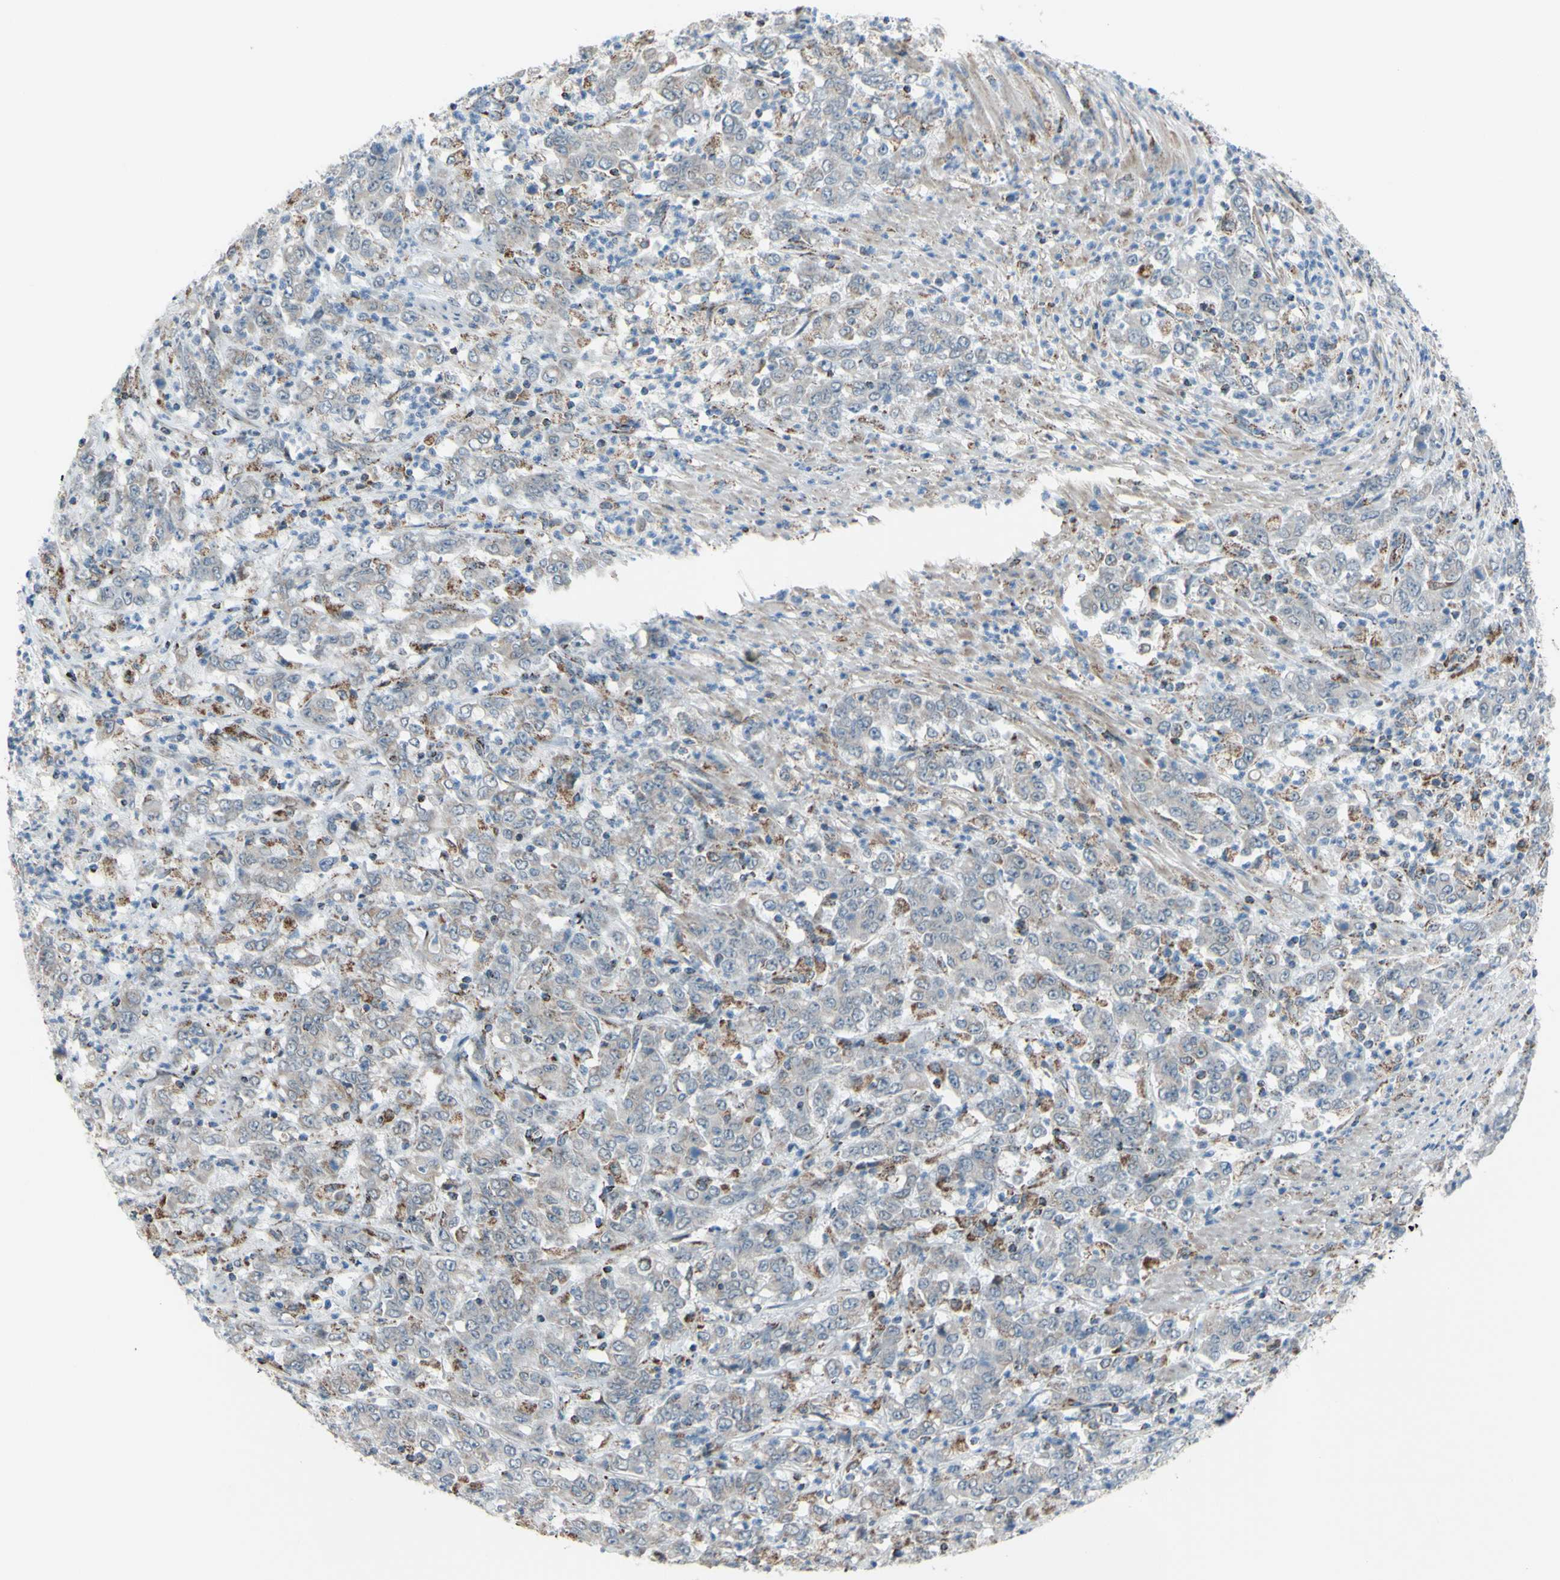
{"staining": {"intensity": "weak", "quantity": "<25%", "location": "cytoplasmic/membranous"}, "tissue": "stomach cancer", "cell_type": "Tumor cells", "image_type": "cancer", "snomed": [{"axis": "morphology", "description": "Adenocarcinoma, NOS"}, {"axis": "topography", "description": "Stomach, lower"}], "caption": "An immunohistochemistry micrograph of stomach adenocarcinoma is shown. There is no staining in tumor cells of stomach adenocarcinoma.", "gene": "GLT8D1", "patient": {"sex": "female", "age": 71}}